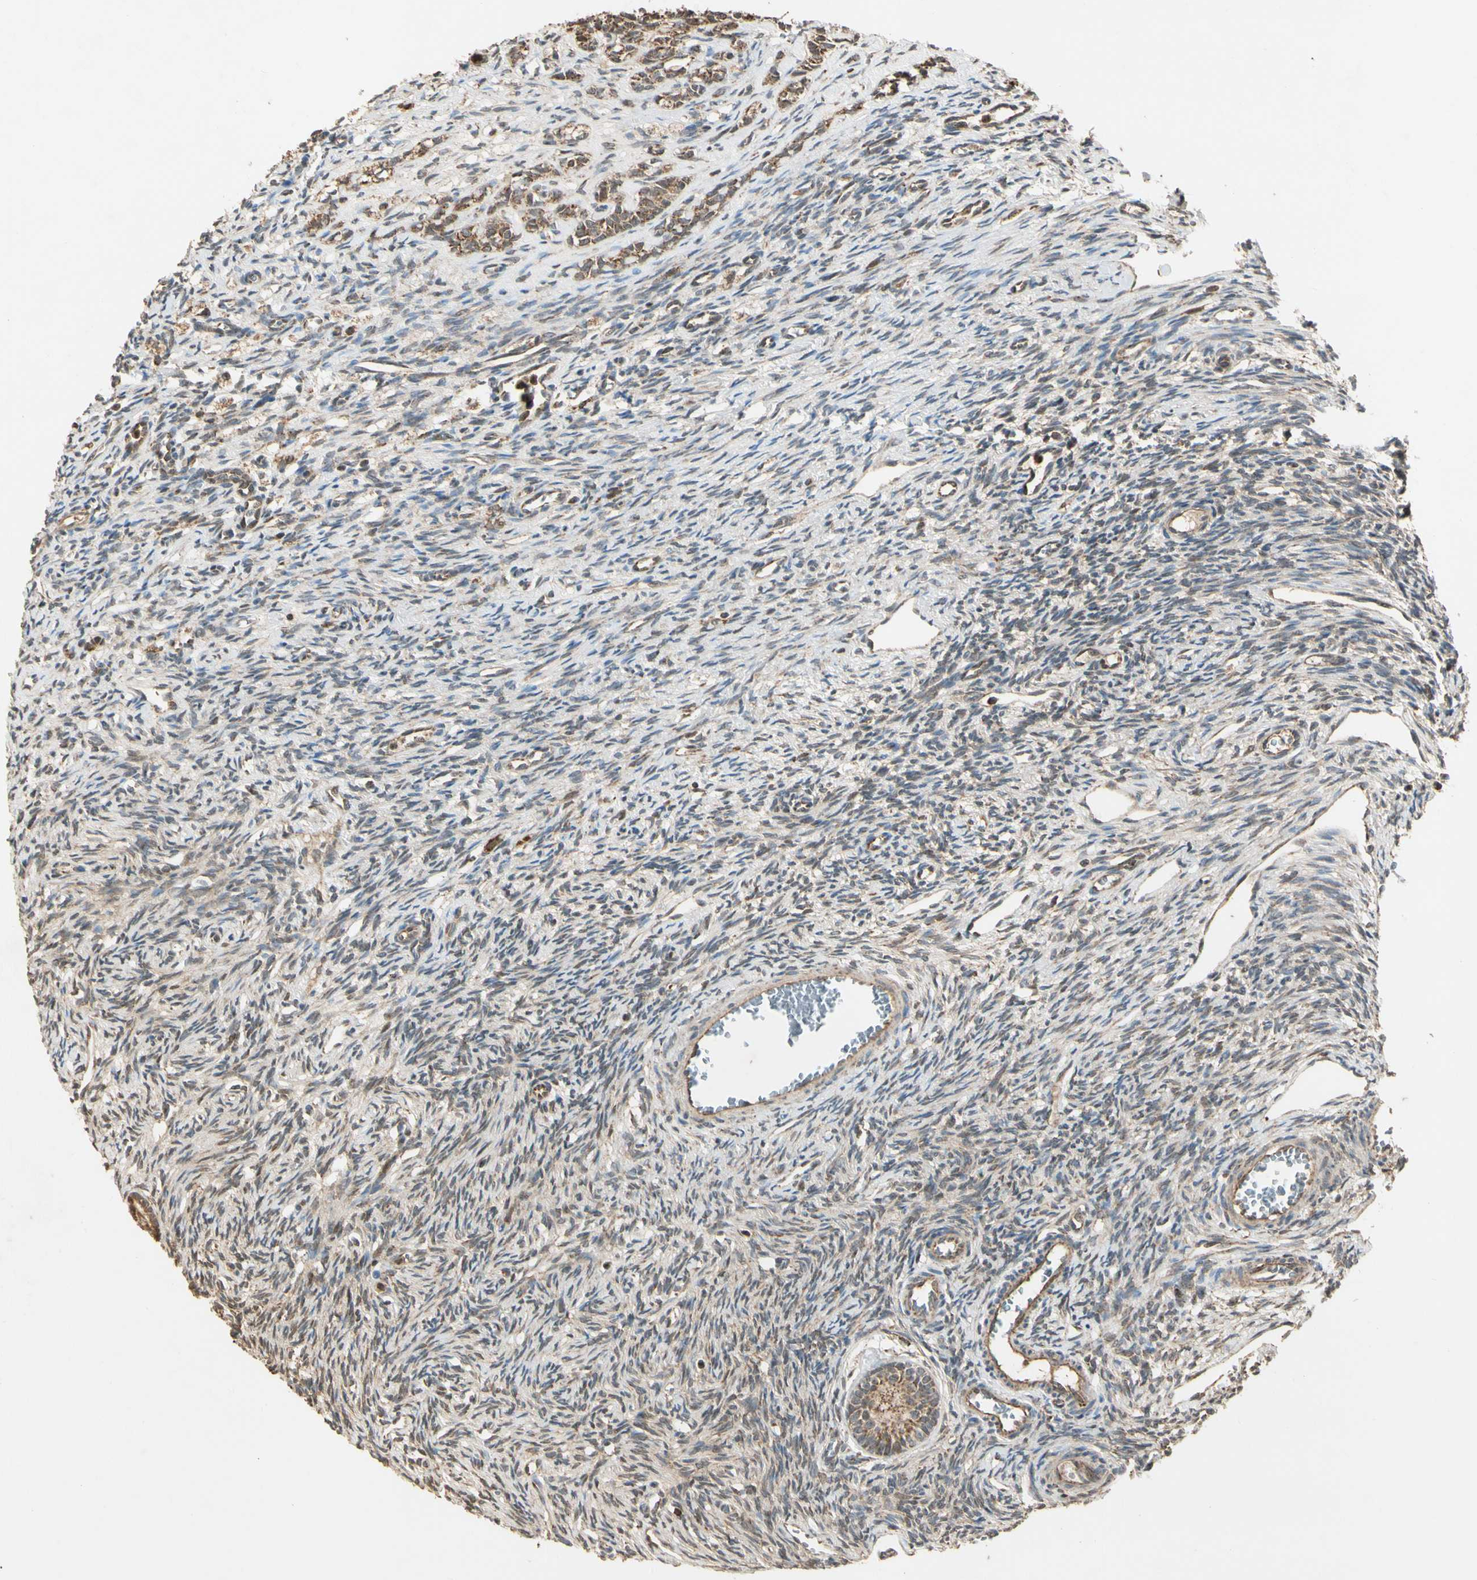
{"staining": {"intensity": "moderate", "quantity": ">75%", "location": "cytoplasmic/membranous"}, "tissue": "ovary", "cell_type": "Follicle cells", "image_type": "normal", "snomed": [{"axis": "morphology", "description": "Normal tissue, NOS"}, {"axis": "topography", "description": "Ovary"}], "caption": "A medium amount of moderate cytoplasmic/membranous expression is present in approximately >75% of follicle cells in normal ovary.", "gene": "PRDX5", "patient": {"sex": "female", "age": 33}}